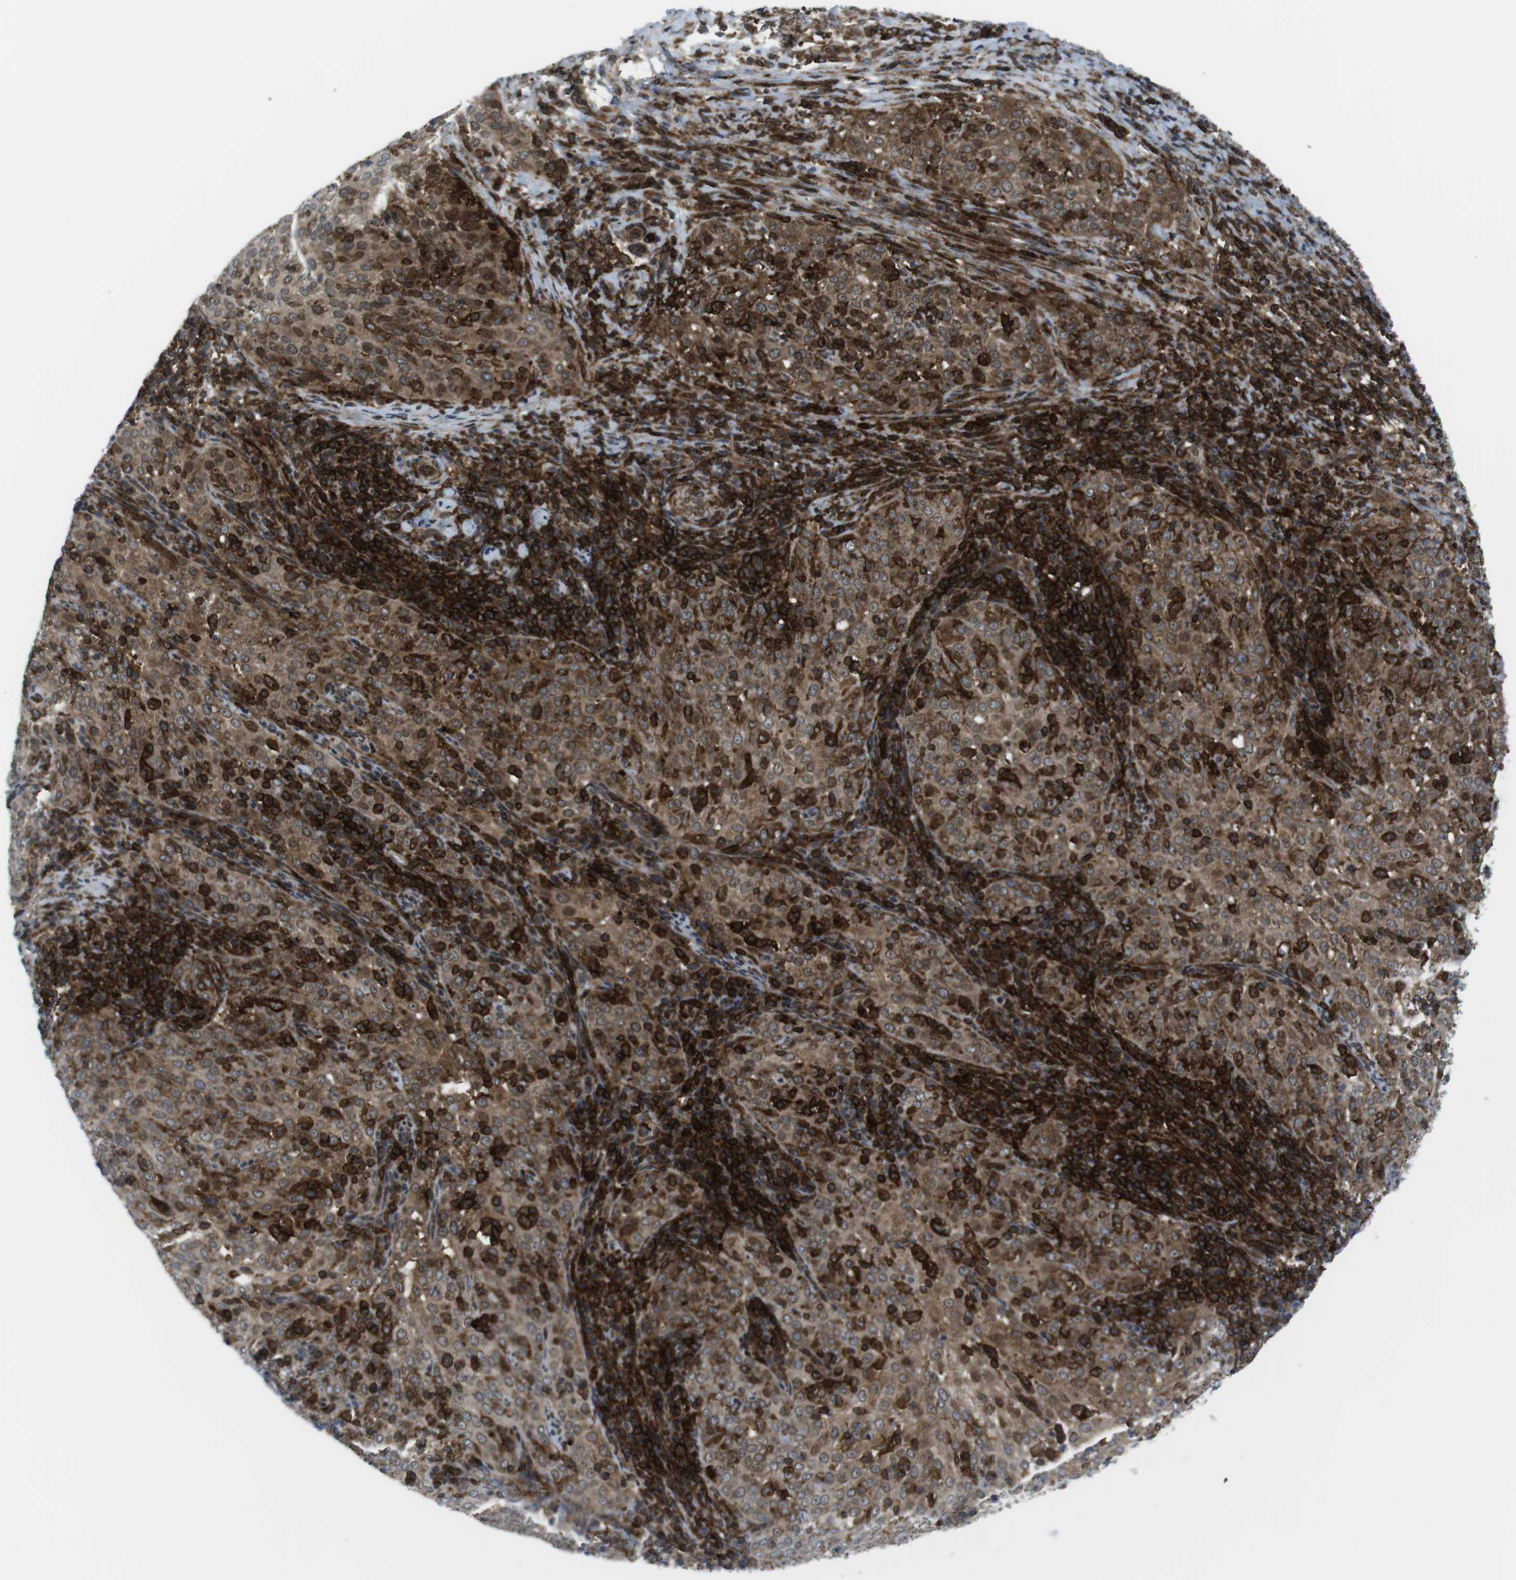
{"staining": {"intensity": "strong", "quantity": ">75%", "location": "cytoplasmic/membranous"}, "tissue": "cervical cancer", "cell_type": "Tumor cells", "image_type": "cancer", "snomed": [{"axis": "morphology", "description": "Squamous cell carcinoma, NOS"}, {"axis": "topography", "description": "Cervix"}], "caption": "Squamous cell carcinoma (cervical) stained with immunohistochemistry (IHC) exhibits strong cytoplasmic/membranous expression in about >75% of tumor cells. The staining is performed using DAB (3,3'-diaminobenzidine) brown chromogen to label protein expression. The nuclei are counter-stained blue using hematoxylin.", "gene": "CUL7", "patient": {"sex": "female", "age": 51}}